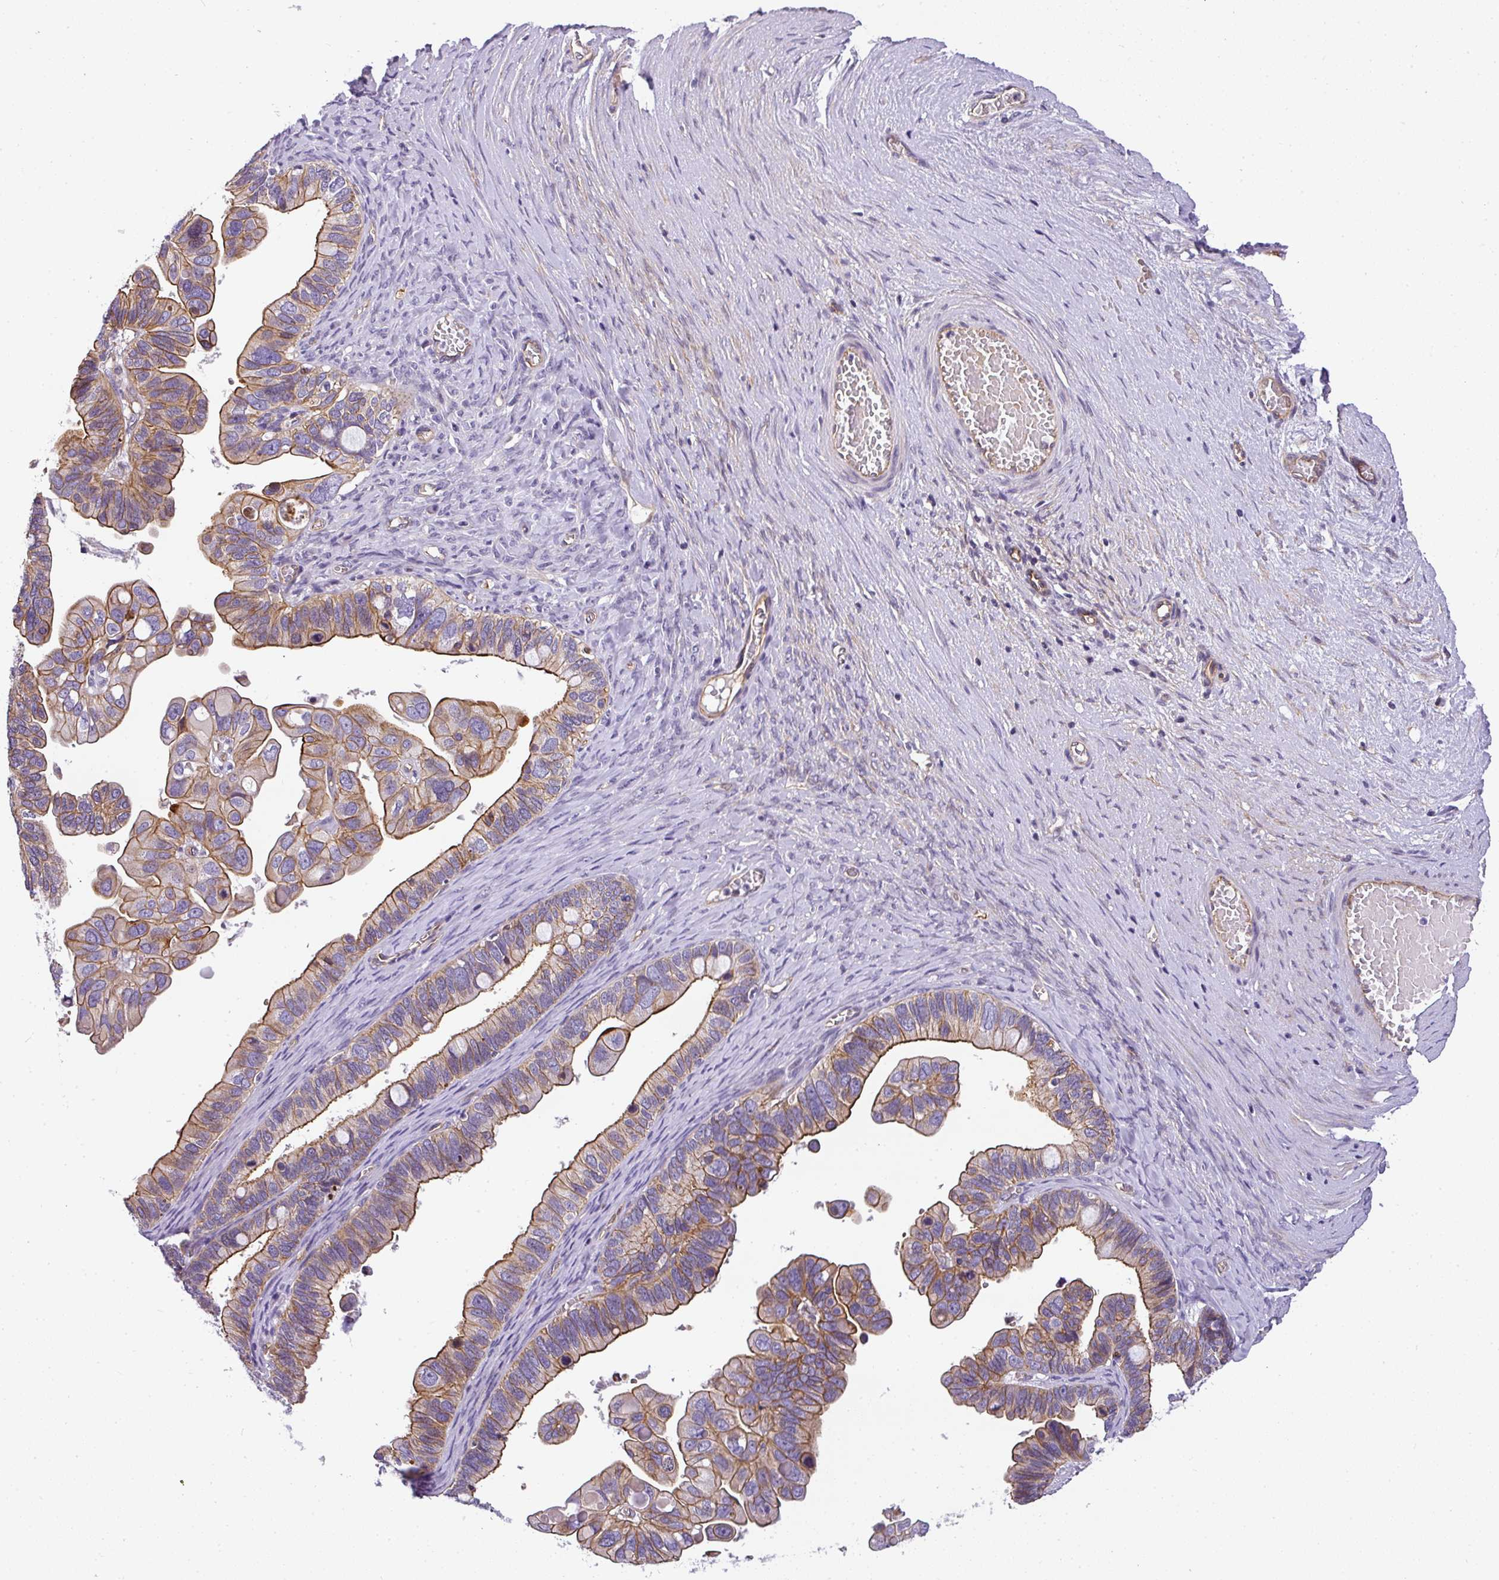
{"staining": {"intensity": "moderate", "quantity": ">75%", "location": "cytoplasmic/membranous"}, "tissue": "ovarian cancer", "cell_type": "Tumor cells", "image_type": "cancer", "snomed": [{"axis": "morphology", "description": "Cystadenocarcinoma, serous, NOS"}, {"axis": "topography", "description": "Ovary"}], "caption": "The photomicrograph displays staining of ovarian serous cystadenocarcinoma, revealing moderate cytoplasmic/membranous protein positivity (brown color) within tumor cells. Using DAB (brown) and hematoxylin (blue) stains, captured at high magnification using brightfield microscopy.", "gene": "OR11H4", "patient": {"sex": "female", "age": 56}}